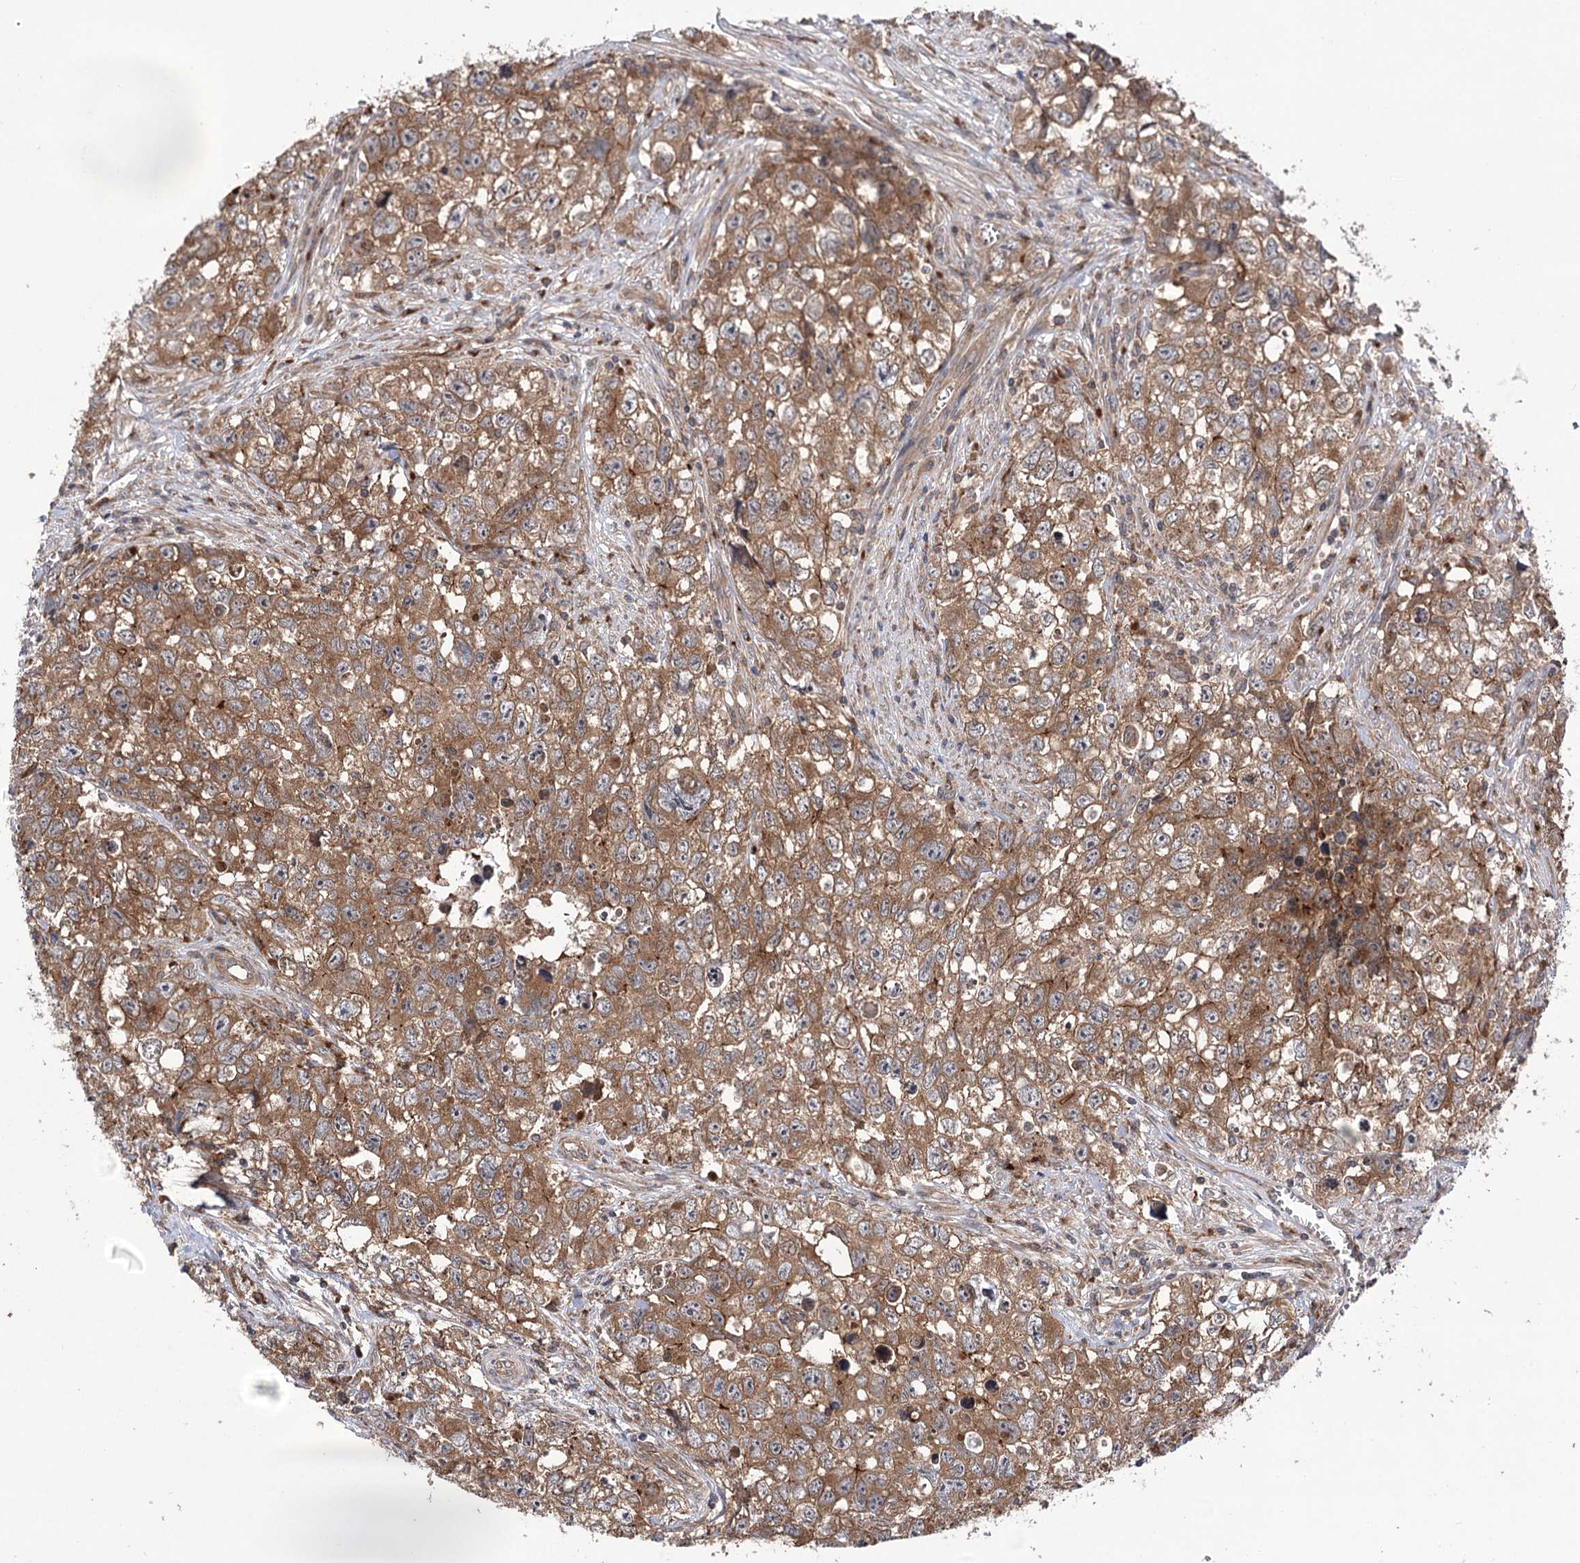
{"staining": {"intensity": "moderate", "quantity": ">75%", "location": "cytoplasmic/membranous"}, "tissue": "testis cancer", "cell_type": "Tumor cells", "image_type": "cancer", "snomed": [{"axis": "morphology", "description": "Seminoma, NOS"}, {"axis": "morphology", "description": "Carcinoma, Embryonal, NOS"}, {"axis": "topography", "description": "Testis"}], "caption": "Immunohistochemical staining of embryonal carcinoma (testis) exhibits medium levels of moderate cytoplasmic/membranous protein positivity in about >75% of tumor cells.", "gene": "VPS37B", "patient": {"sex": "male", "age": 43}}